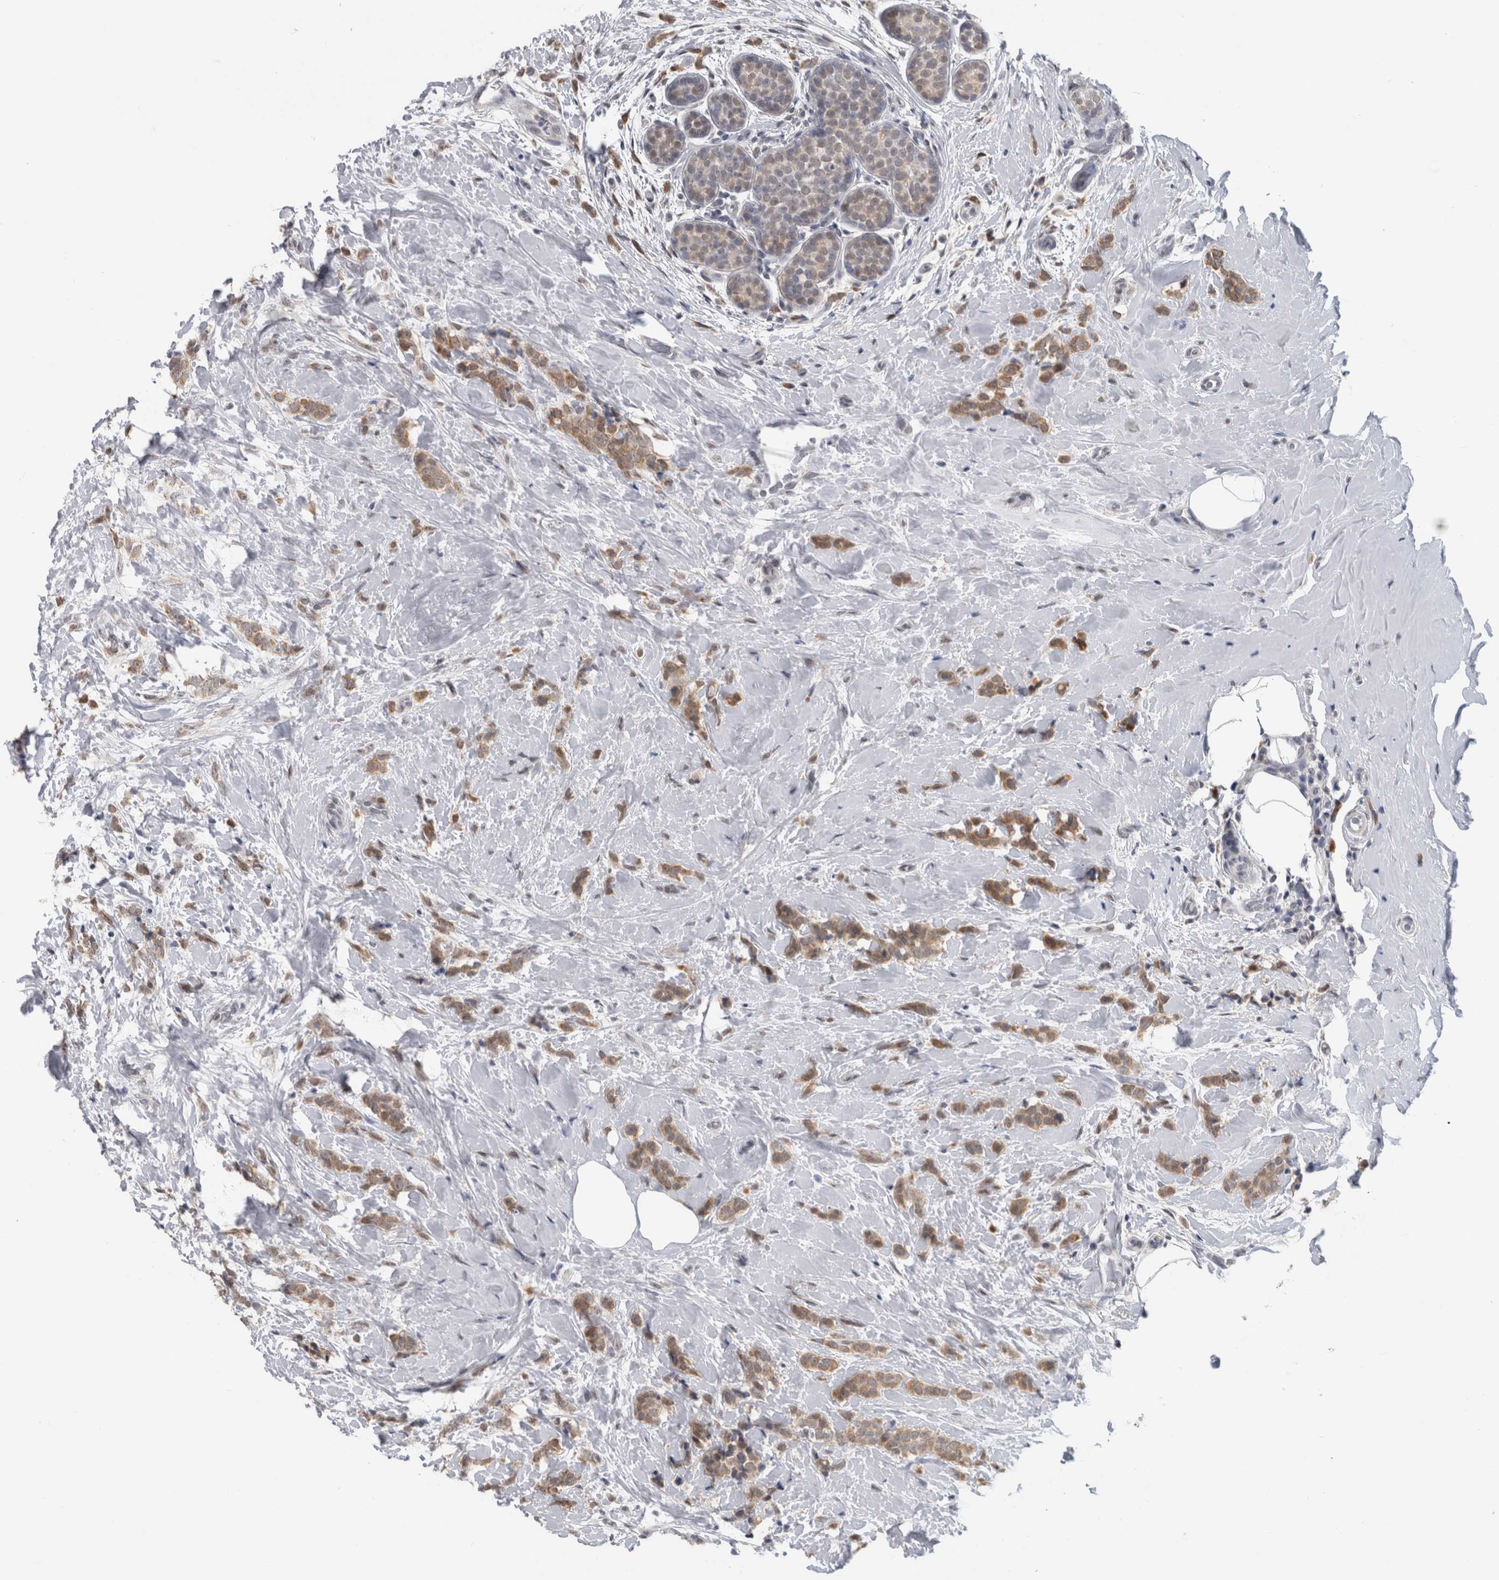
{"staining": {"intensity": "weak", "quantity": ">75%", "location": "cytoplasmic/membranous"}, "tissue": "breast cancer", "cell_type": "Tumor cells", "image_type": "cancer", "snomed": [{"axis": "morphology", "description": "Lobular carcinoma, in situ"}, {"axis": "morphology", "description": "Lobular carcinoma"}, {"axis": "topography", "description": "Breast"}], "caption": "A low amount of weak cytoplasmic/membranous staining is appreciated in about >75% of tumor cells in breast cancer (lobular carcinoma) tissue.", "gene": "TMEM242", "patient": {"sex": "female", "age": 41}}